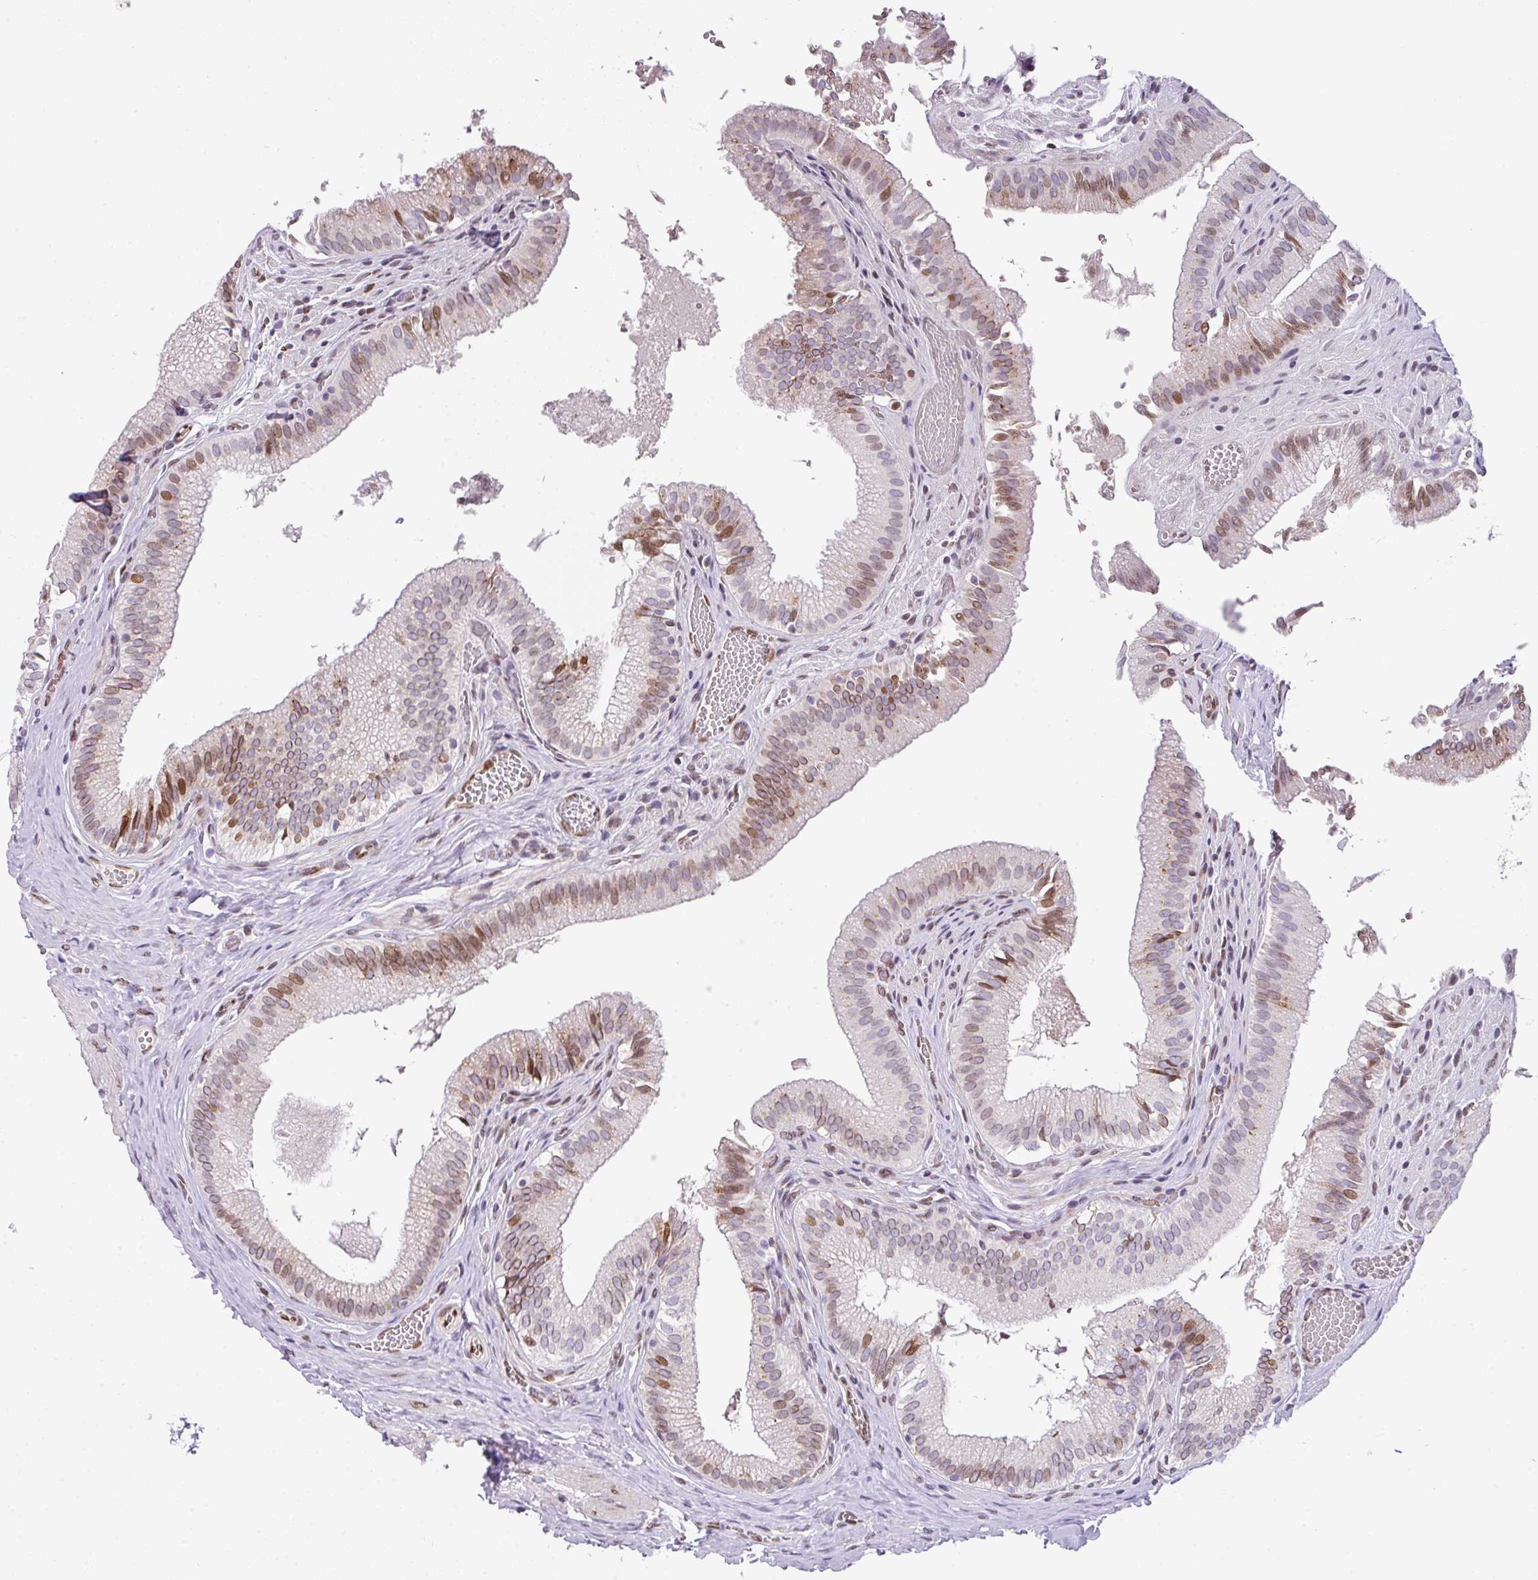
{"staining": {"intensity": "moderate", "quantity": "25%-75%", "location": "cytoplasmic/membranous,nuclear"}, "tissue": "gallbladder", "cell_type": "Glandular cells", "image_type": "normal", "snomed": [{"axis": "morphology", "description": "Normal tissue, NOS"}, {"axis": "topography", "description": "Gallbladder"}, {"axis": "topography", "description": "Peripheral nerve tissue"}], "caption": "This is a photomicrograph of immunohistochemistry (IHC) staining of unremarkable gallbladder, which shows moderate expression in the cytoplasmic/membranous,nuclear of glandular cells.", "gene": "PLK1", "patient": {"sex": "male", "age": 17}}